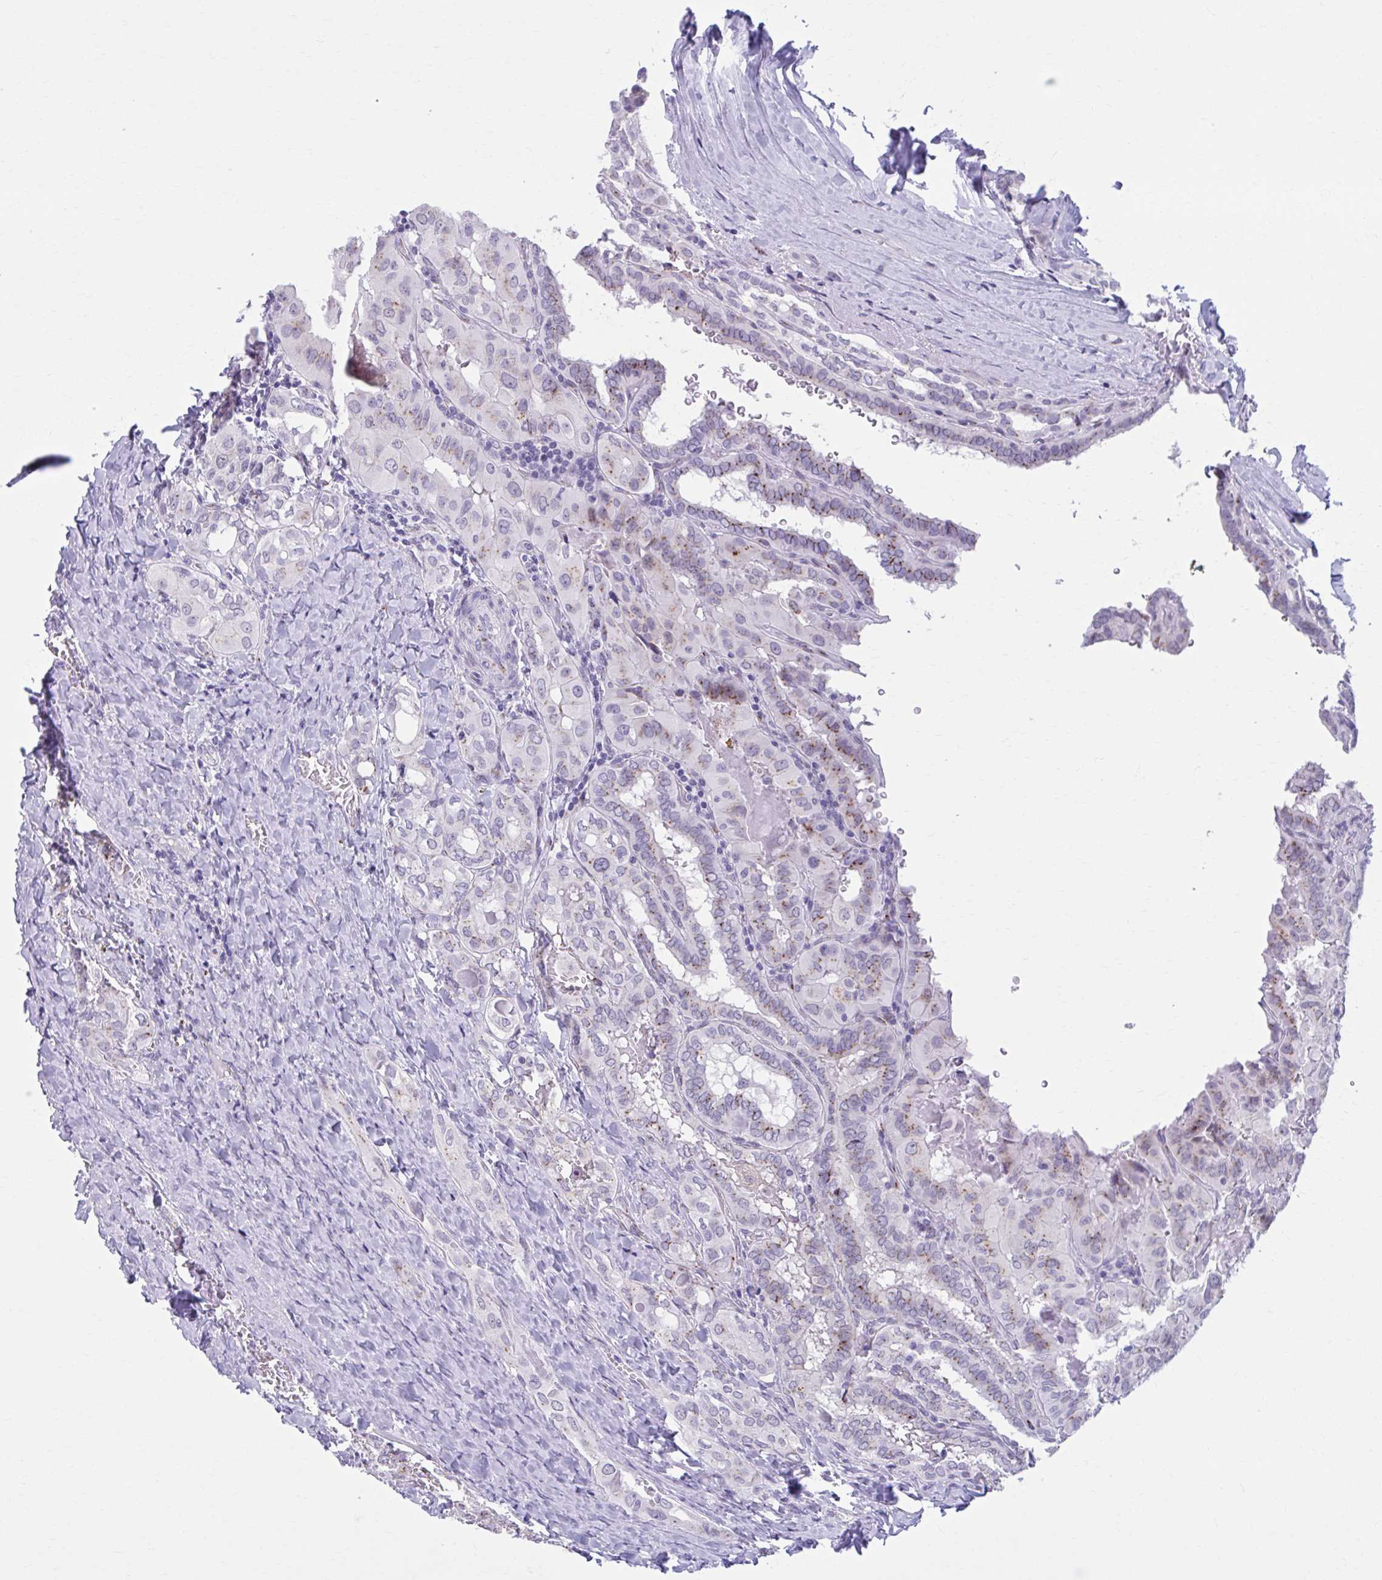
{"staining": {"intensity": "moderate", "quantity": "25%-75%", "location": "cytoplasmic/membranous"}, "tissue": "thyroid cancer", "cell_type": "Tumor cells", "image_type": "cancer", "snomed": [{"axis": "morphology", "description": "Papillary adenocarcinoma, NOS"}, {"axis": "topography", "description": "Thyroid gland"}], "caption": "IHC micrograph of neoplastic tissue: human thyroid cancer (papillary adenocarcinoma) stained using IHC displays medium levels of moderate protein expression localized specifically in the cytoplasmic/membranous of tumor cells, appearing as a cytoplasmic/membranous brown color.", "gene": "ZNF682", "patient": {"sex": "female", "age": 46}}